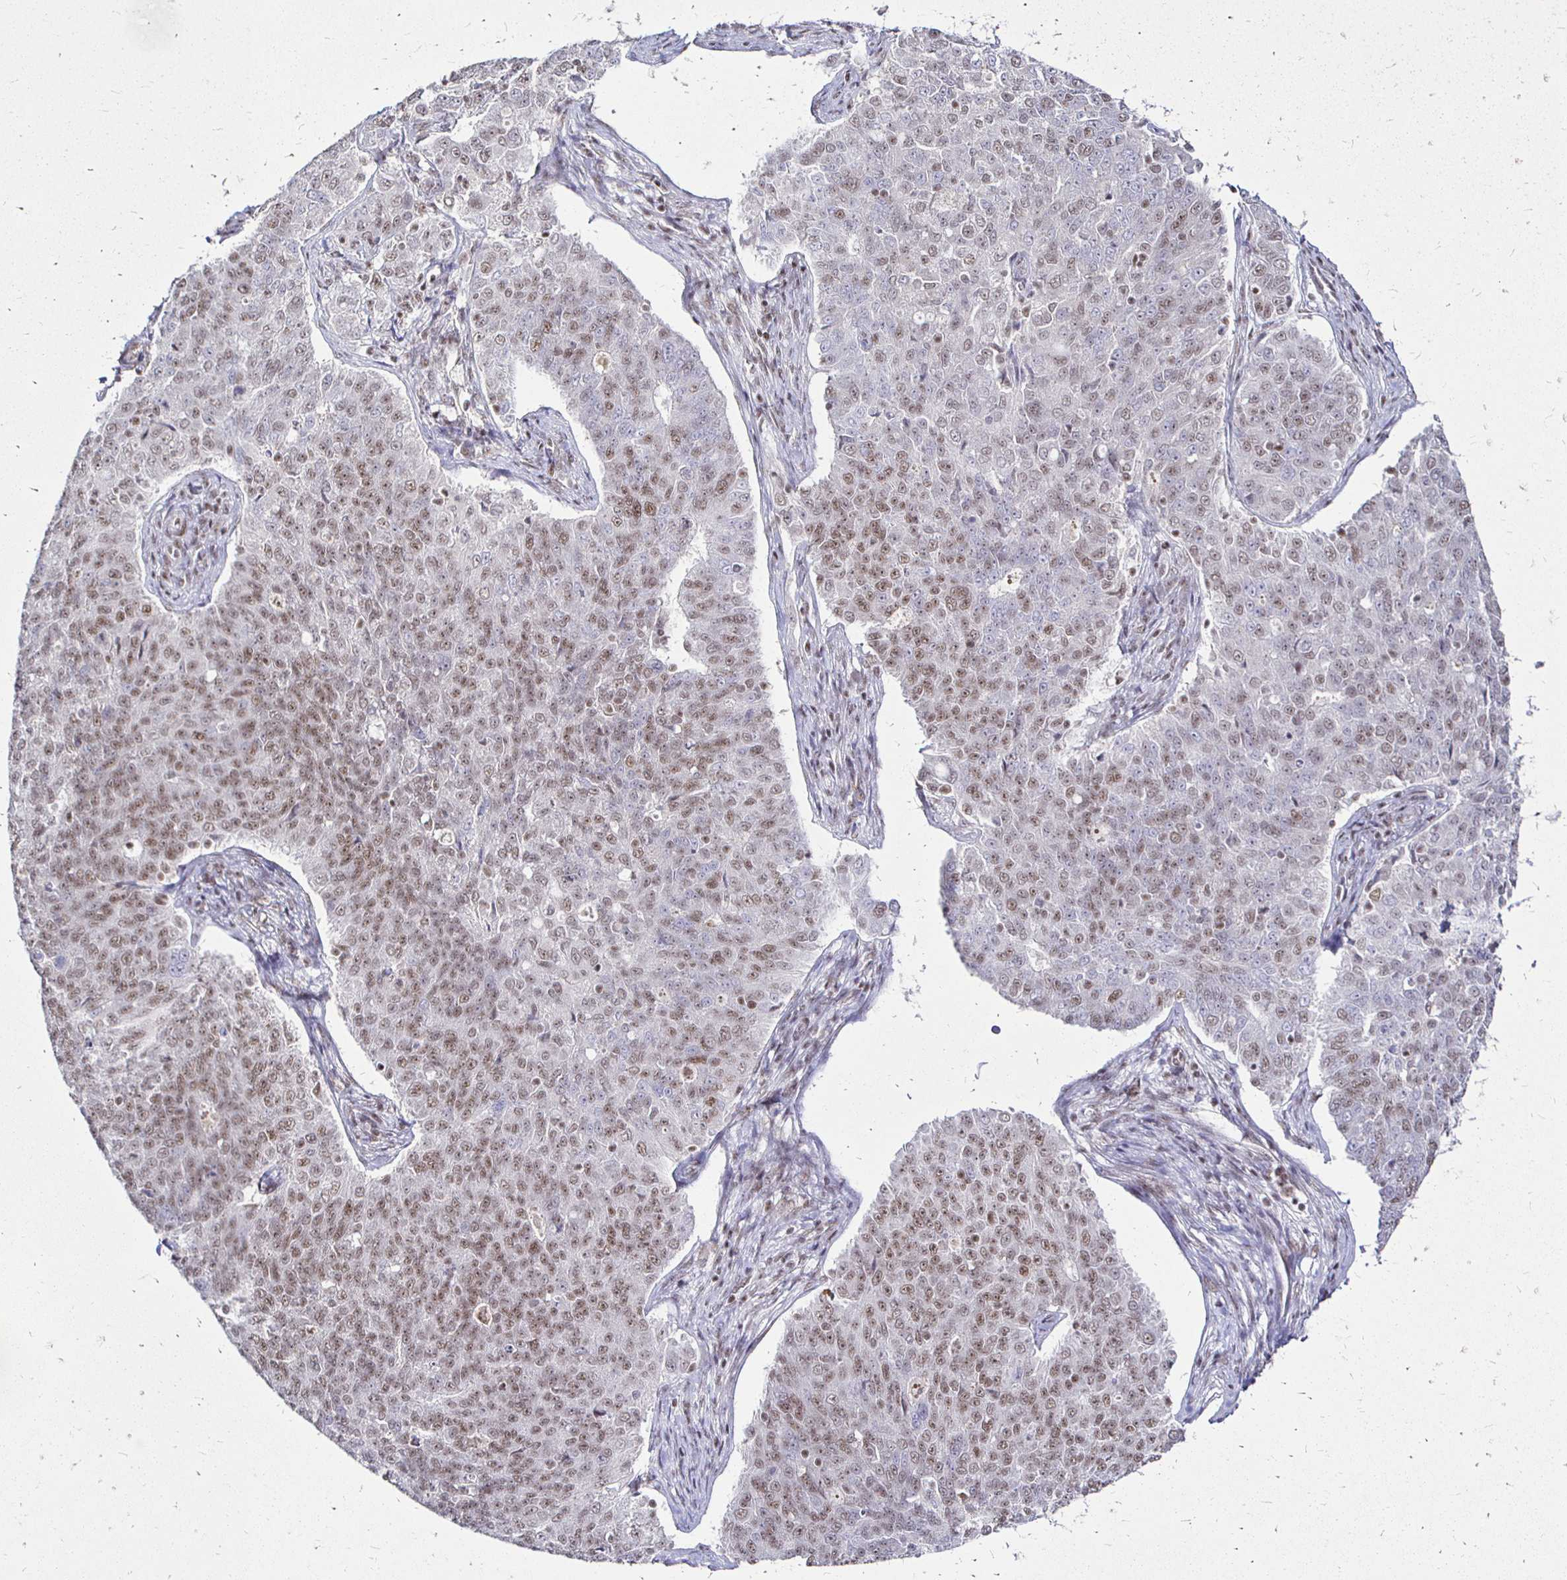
{"staining": {"intensity": "weak", "quantity": ">75%", "location": "nuclear"}, "tissue": "endometrial cancer", "cell_type": "Tumor cells", "image_type": "cancer", "snomed": [{"axis": "morphology", "description": "Adenocarcinoma, NOS"}, {"axis": "topography", "description": "Endometrium"}], "caption": "Endometrial cancer stained with IHC demonstrates weak nuclear staining in about >75% of tumor cells. The protein of interest is shown in brown color, while the nuclei are stained blue.", "gene": "SIN3A", "patient": {"sex": "female", "age": 43}}